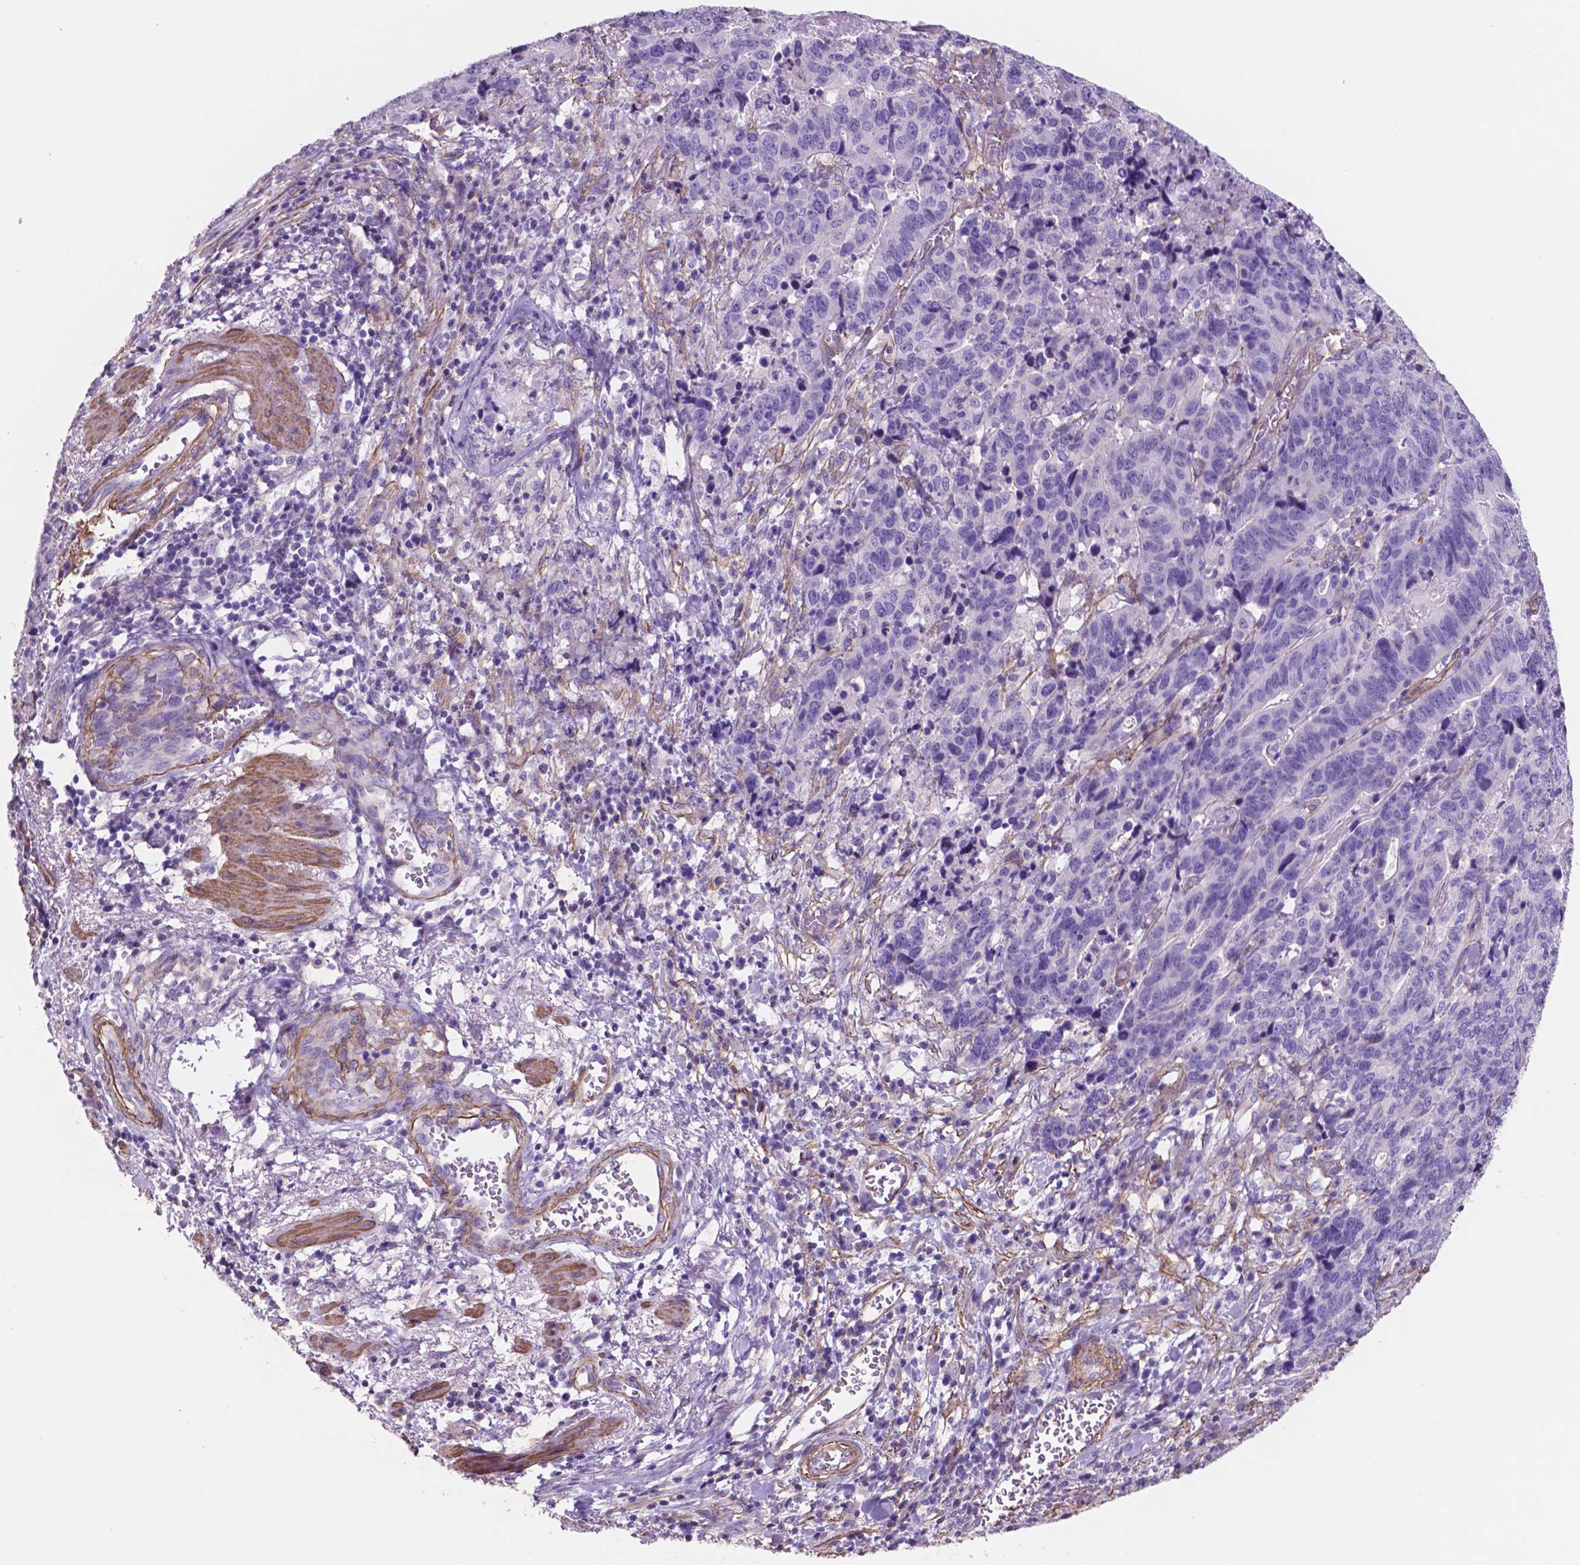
{"staining": {"intensity": "negative", "quantity": "none", "location": "none"}, "tissue": "stomach cancer", "cell_type": "Tumor cells", "image_type": "cancer", "snomed": [{"axis": "morphology", "description": "Adenocarcinoma, NOS"}, {"axis": "topography", "description": "Stomach, upper"}], "caption": "Immunohistochemistry (IHC) micrograph of neoplastic tissue: adenocarcinoma (stomach) stained with DAB (3,3'-diaminobenzidine) exhibits no significant protein staining in tumor cells.", "gene": "TOR2A", "patient": {"sex": "female", "age": 67}}